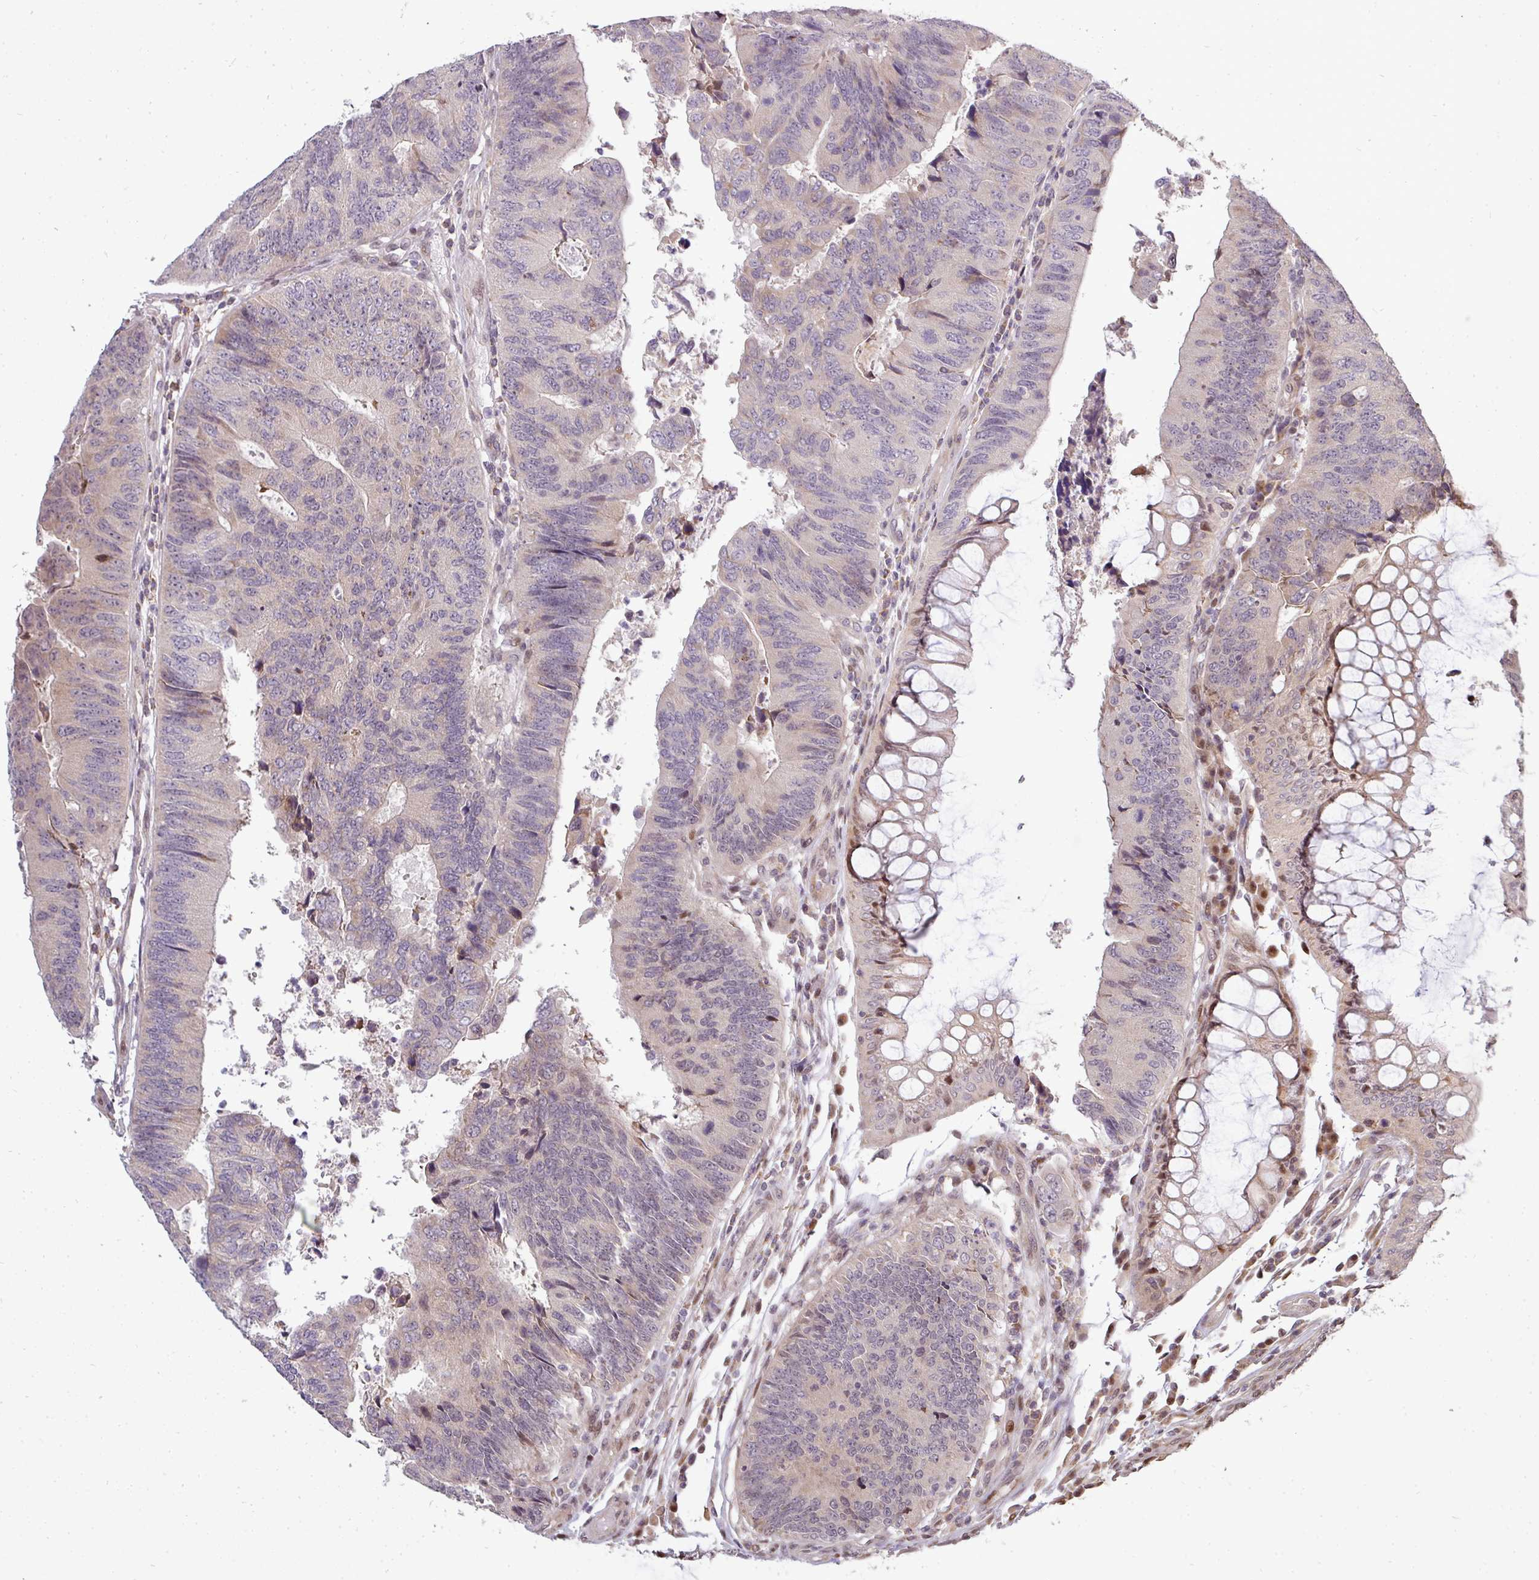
{"staining": {"intensity": "negative", "quantity": "none", "location": "none"}, "tissue": "colorectal cancer", "cell_type": "Tumor cells", "image_type": "cancer", "snomed": [{"axis": "morphology", "description": "Adenocarcinoma, NOS"}, {"axis": "topography", "description": "Colon"}], "caption": "High power microscopy photomicrograph of an immunohistochemistry (IHC) image of colorectal adenocarcinoma, revealing no significant positivity in tumor cells. The staining is performed using DAB brown chromogen with nuclei counter-stained in using hematoxylin.", "gene": "PATZ1", "patient": {"sex": "female", "age": 67}}